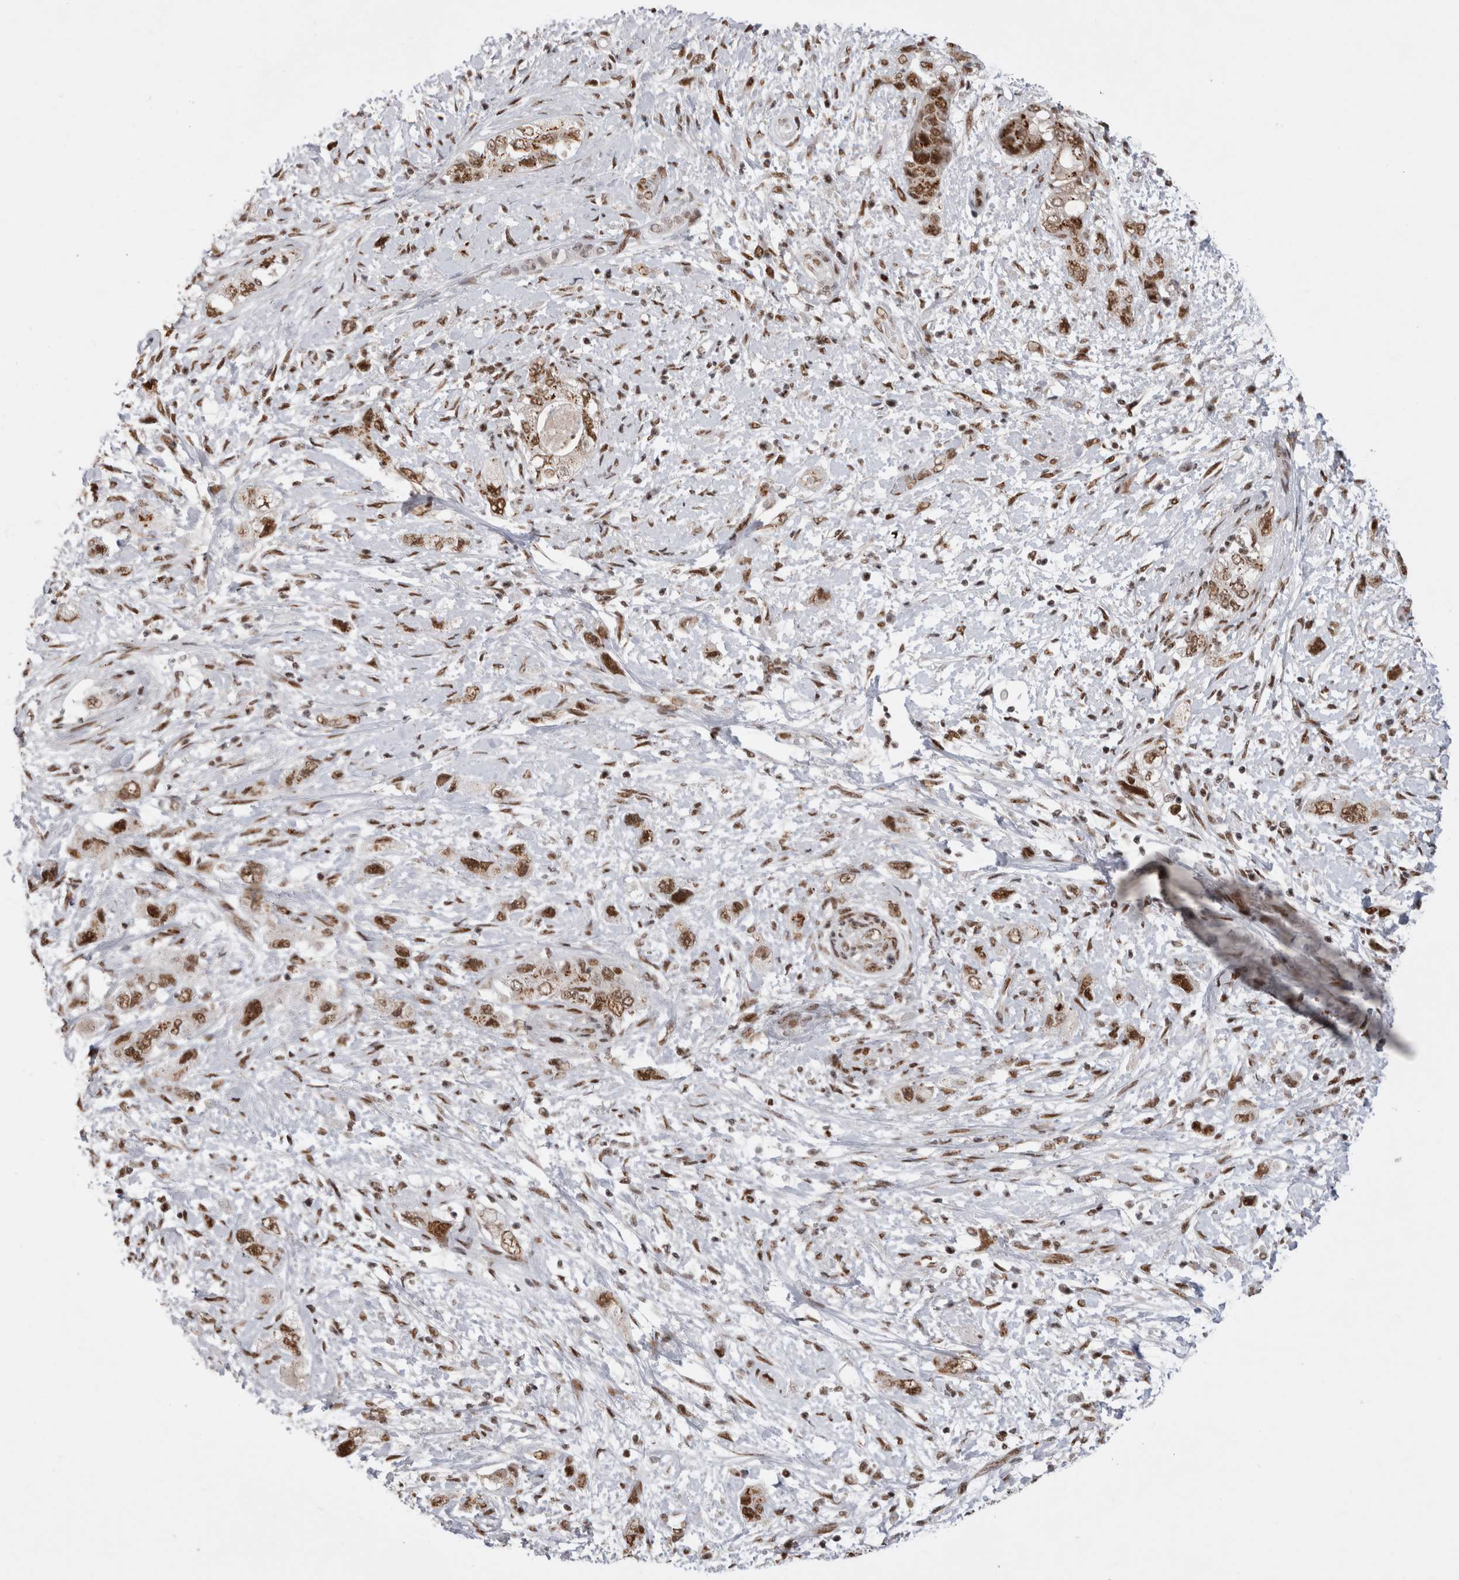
{"staining": {"intensity": "strong", "quantity": ">75%", "location": "nuclear"}, "tissue": "pancreatic cancer", "cell_type": "Tumor cells", "image_type": "cancer", "snomed": [{"axis": "morphology", "description": "Adenocarcinoma, NOS"}, {"axis": "topography", "description": "Pancreas"}], "caption": "Tumor cells show high levels of strong nuclear staining in about >75% of cells in human pancreatic cancer (adenocarcinoma). The staining was performed using DAB (3,3'-diaminobenzidine) to visualize the protein expression in brown, while the nuclei were stained in blue with hematoxylin (Magnification: 20x).", "gene": "EYA2", "patient": {"sex": "female", "age": 73}}